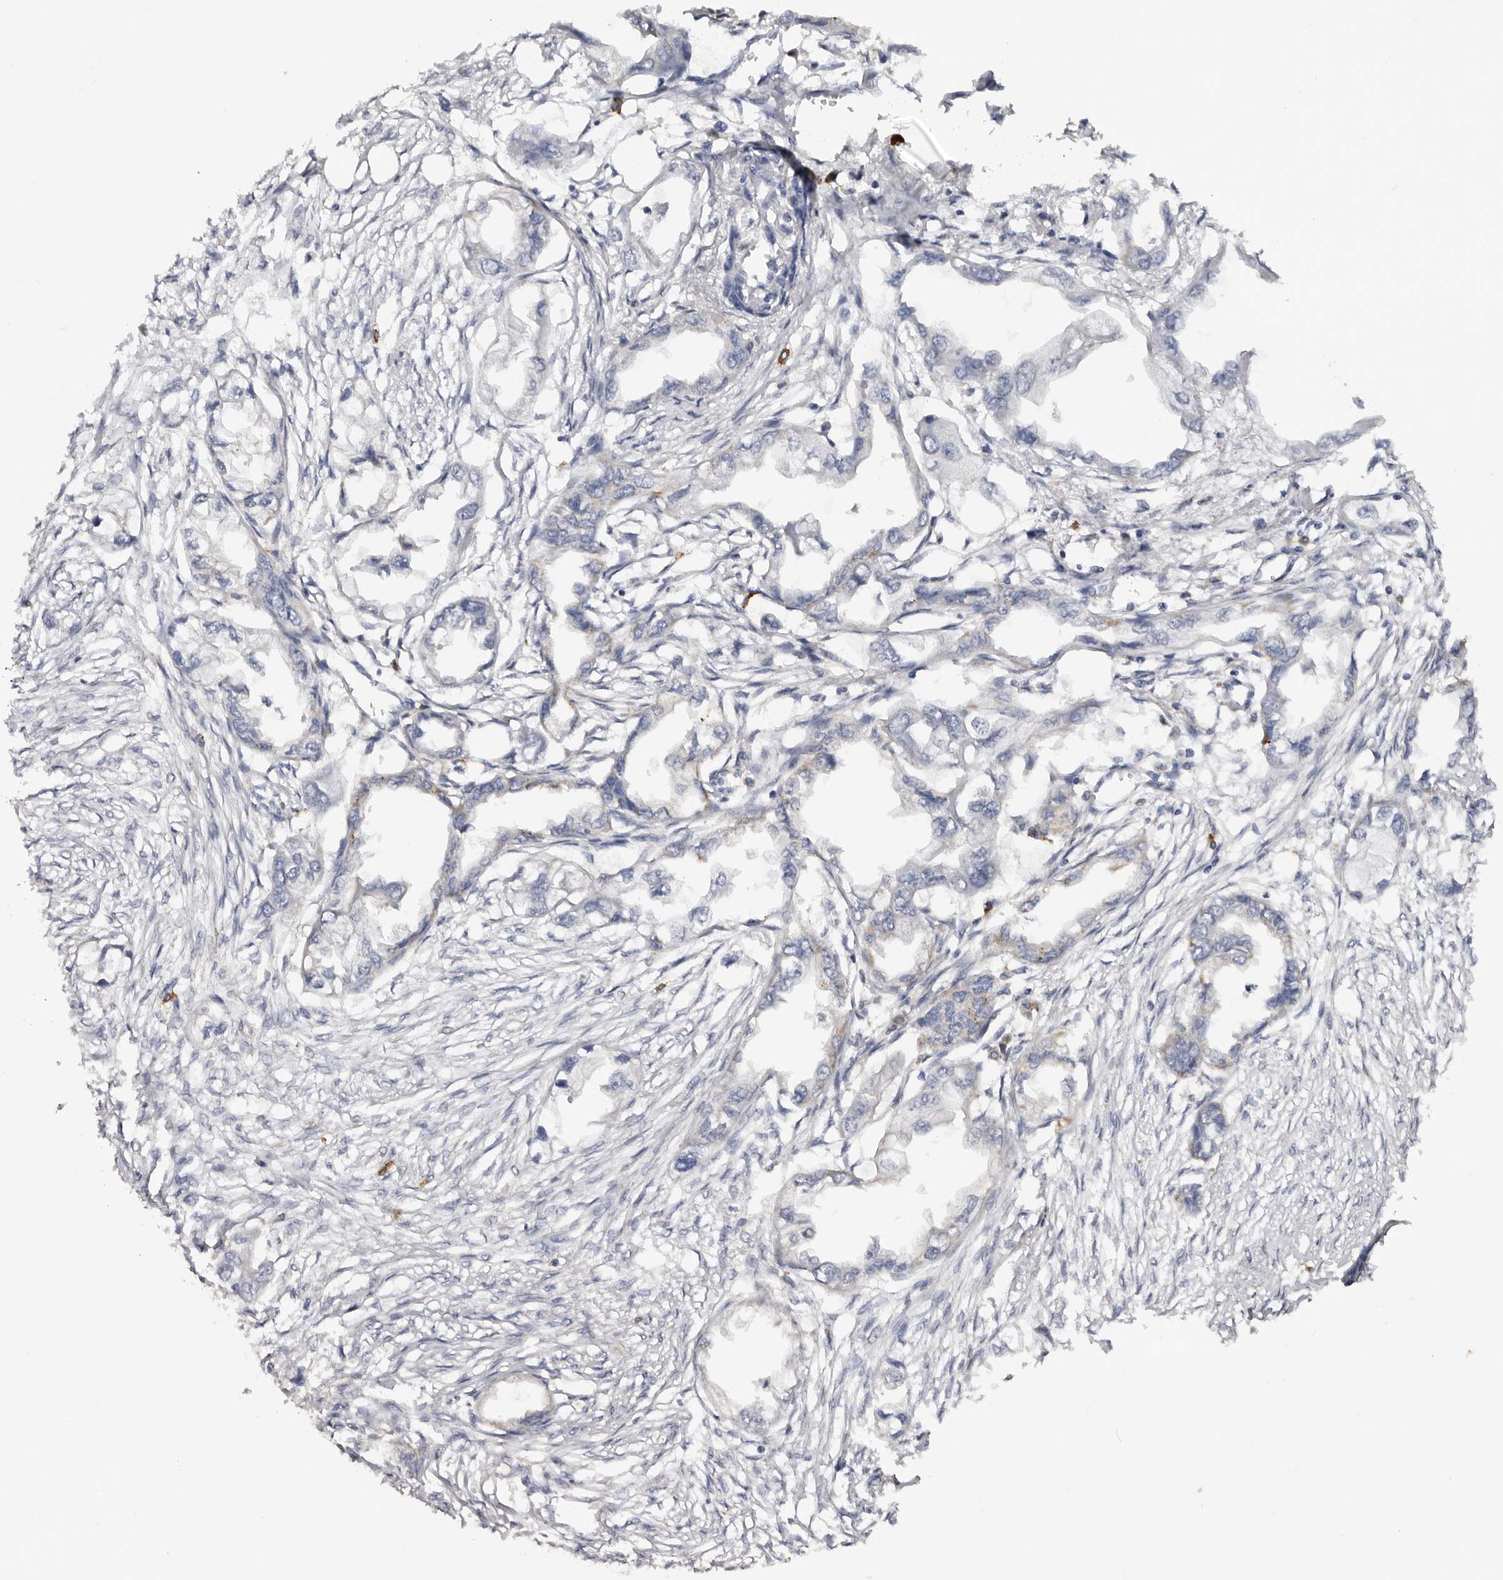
{"staining": {"intensity": "negative", "quantity": "none", "location": "none"}, "tissue": "endometrial cancer", "cell_type": "Tumor cells", "image_type": "cancer", "snomed": [{"axis": "morphology", "description": "Adenocarcinoma, NOS"}, {"axis": "morphology", "description": "Adenocarcinoma, metastatic, NOS"}, {"axis": "topography", "description": "Adipose tissue"}, {"axis": "topography", "description": "Endometrium"}], "caption": "Immunohistochemical staining of human endometrial adenocarcinoma shows no significant positivity in tumor cells.", "gene": "DAP", "patient": {"sex": "female", "age": 67}}